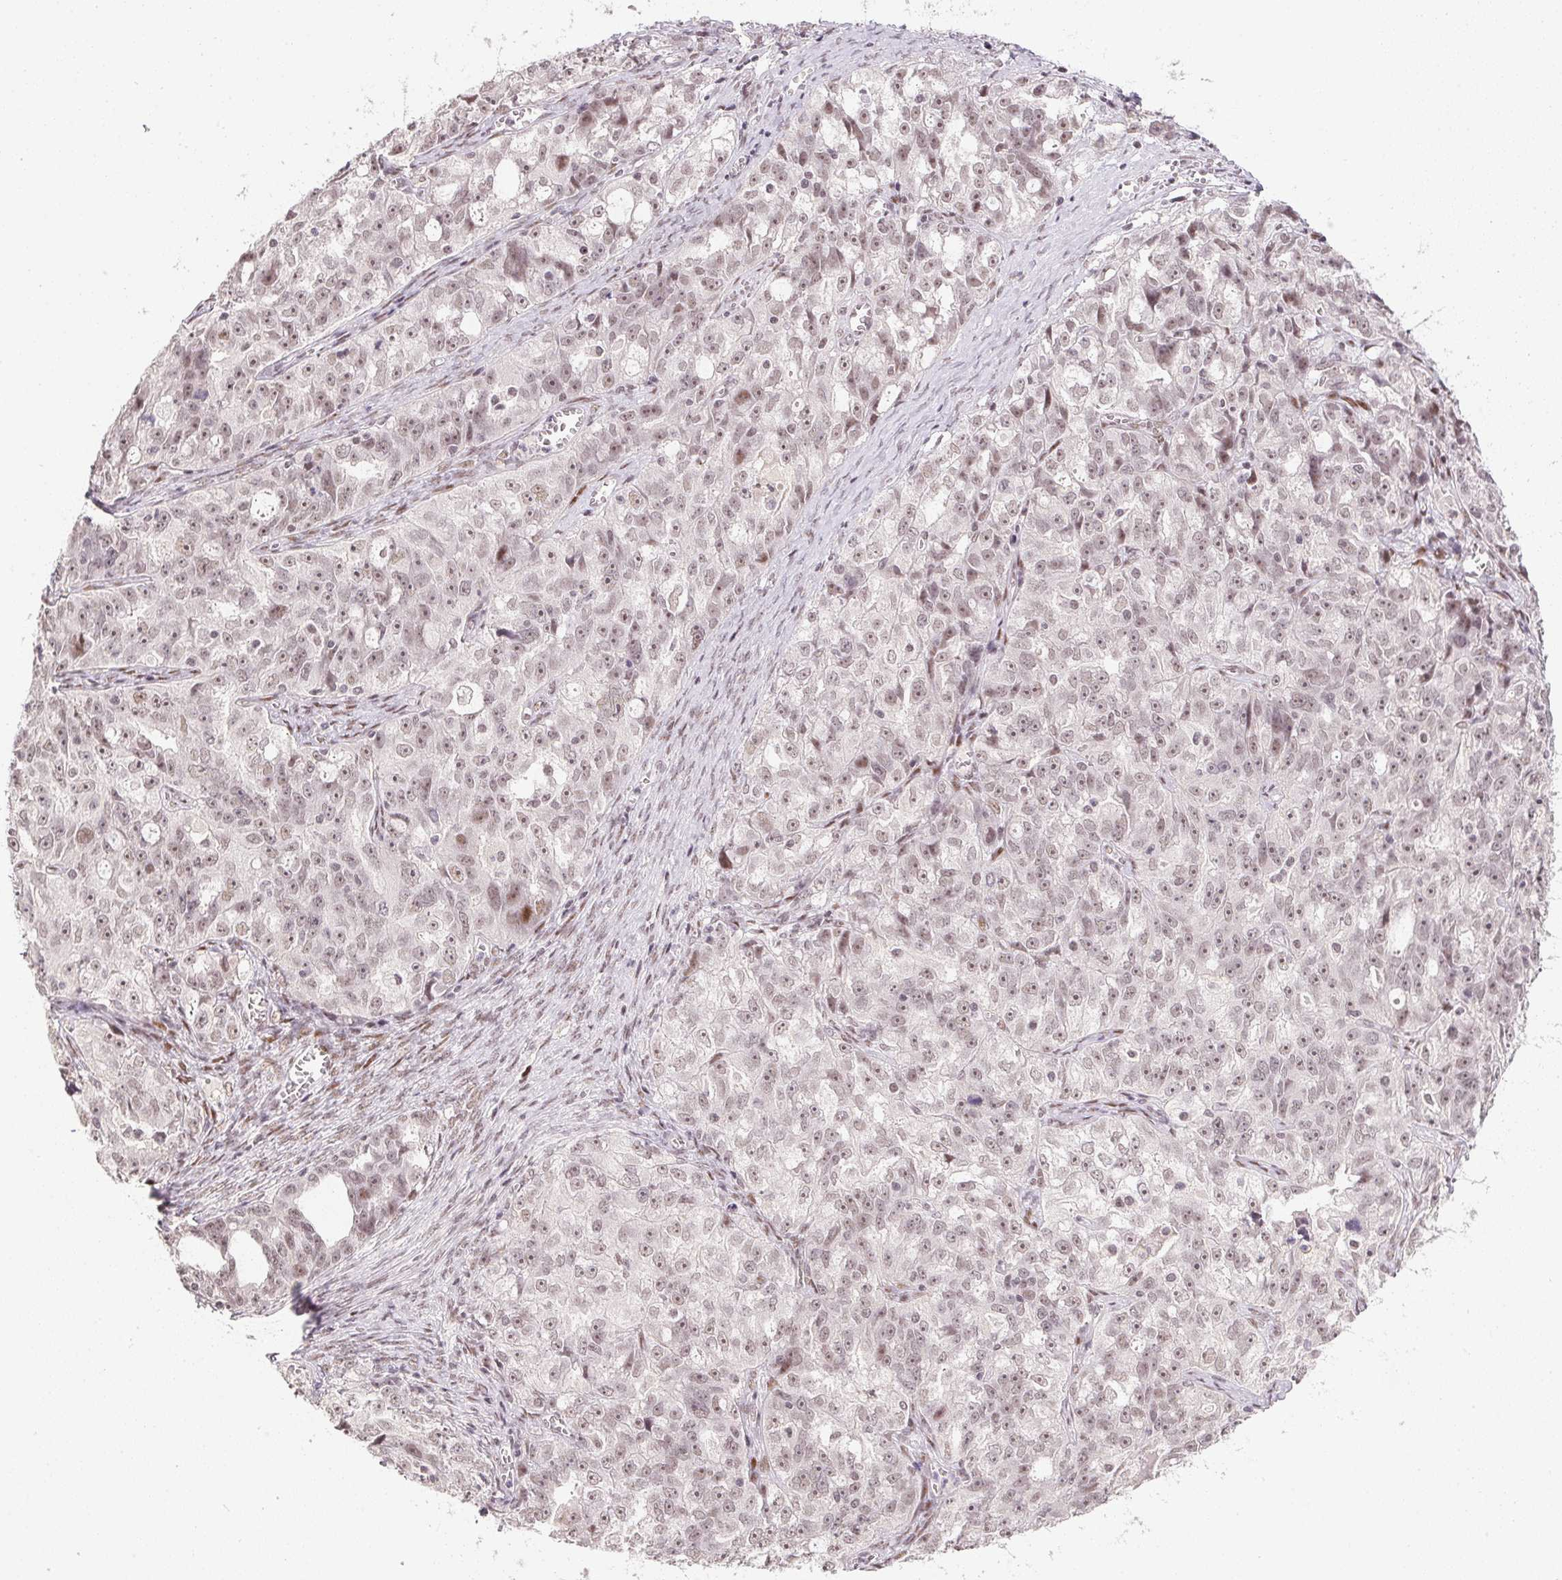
{"staining": {"intensity": "weak", "quantity": ">75%", "location": "nuclear"}, "tissue": "ovarian cancer", "cell_type": "Tumor cells", "image_type": "cancer", "snomed": [{"axis": "morphology", "description": "Cystadenocarcinoma, serous, NOS"}, {"axis": "topography", "description": "Ovary"}], "caption": "Immunohistochemistry (DAB (3,3'-diaminobenzidine)) staining of serous cystadenocarcinoma (ovarian) exhibits weak nuclear protein staining in about >75% of tumor cells. (Brightfield microscopy of DAB IHC at high magnification).", "gene": "KDM4D", "patient": {"sex": "female", "age": 51}}